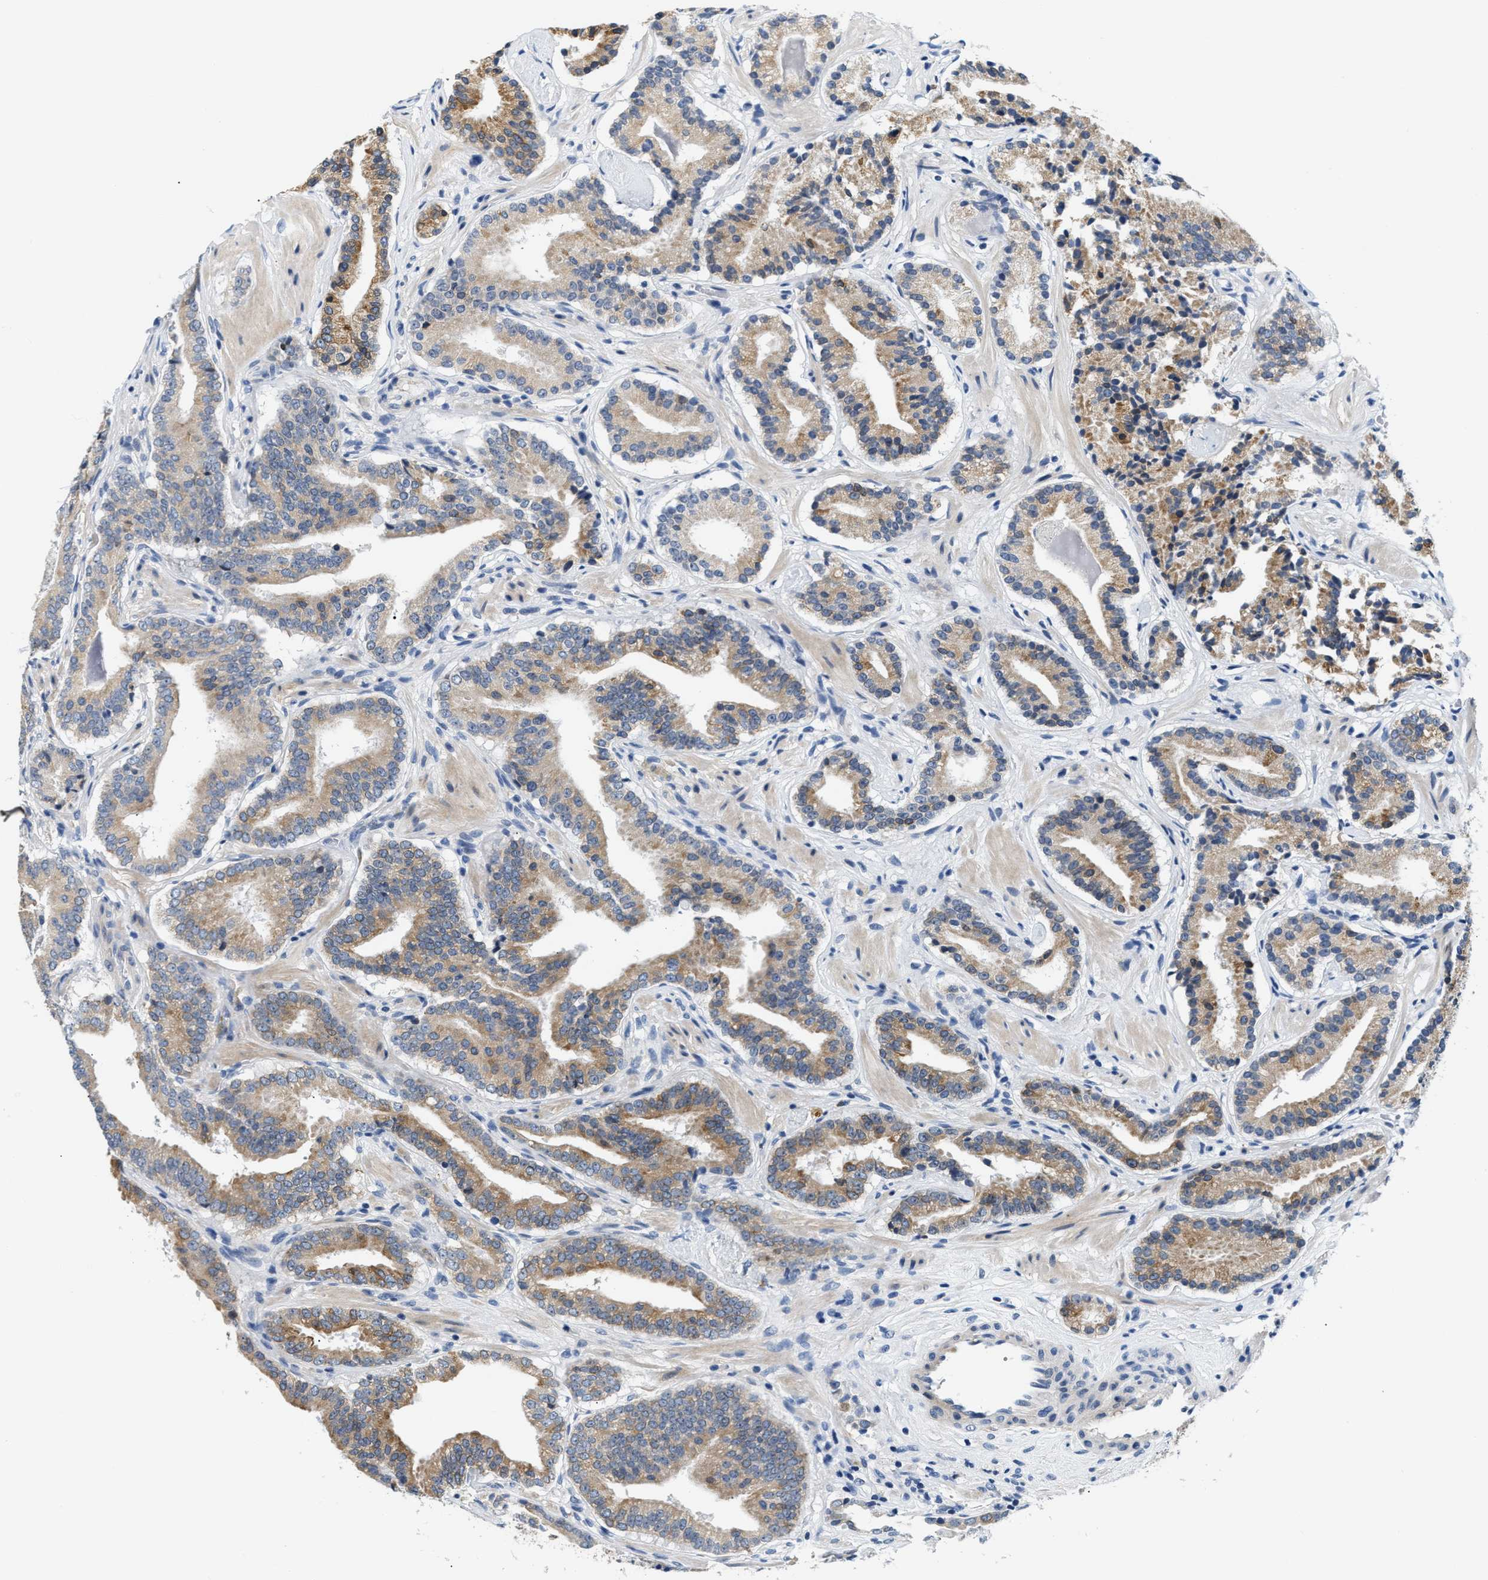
{"staining": {"intensity": "moderate", "quantity": ">75%", "location": "cytoplasmic/membranous"}, "tissue": "prostate cancer", "cell_type": "Tumor cells", "image_type": "cancer", "snomed": [{"axis": "morphology", "description": "Adenocarcinoma, Low grade"}, {"axis": "topography", "description": "Prostate"}], "caption": "Immunohistochemistry micrograph of neoplastic tissue: human prostate cancer stained using IHC demonstrates medium levels of moderate protein expression localized specifically in the cytoplasmic/membranous of tumor cells, appearing as a cytoplasmic/membranous brown color.", "gene": "CLGN", "patient": {"sex": "male", "age": 51}}